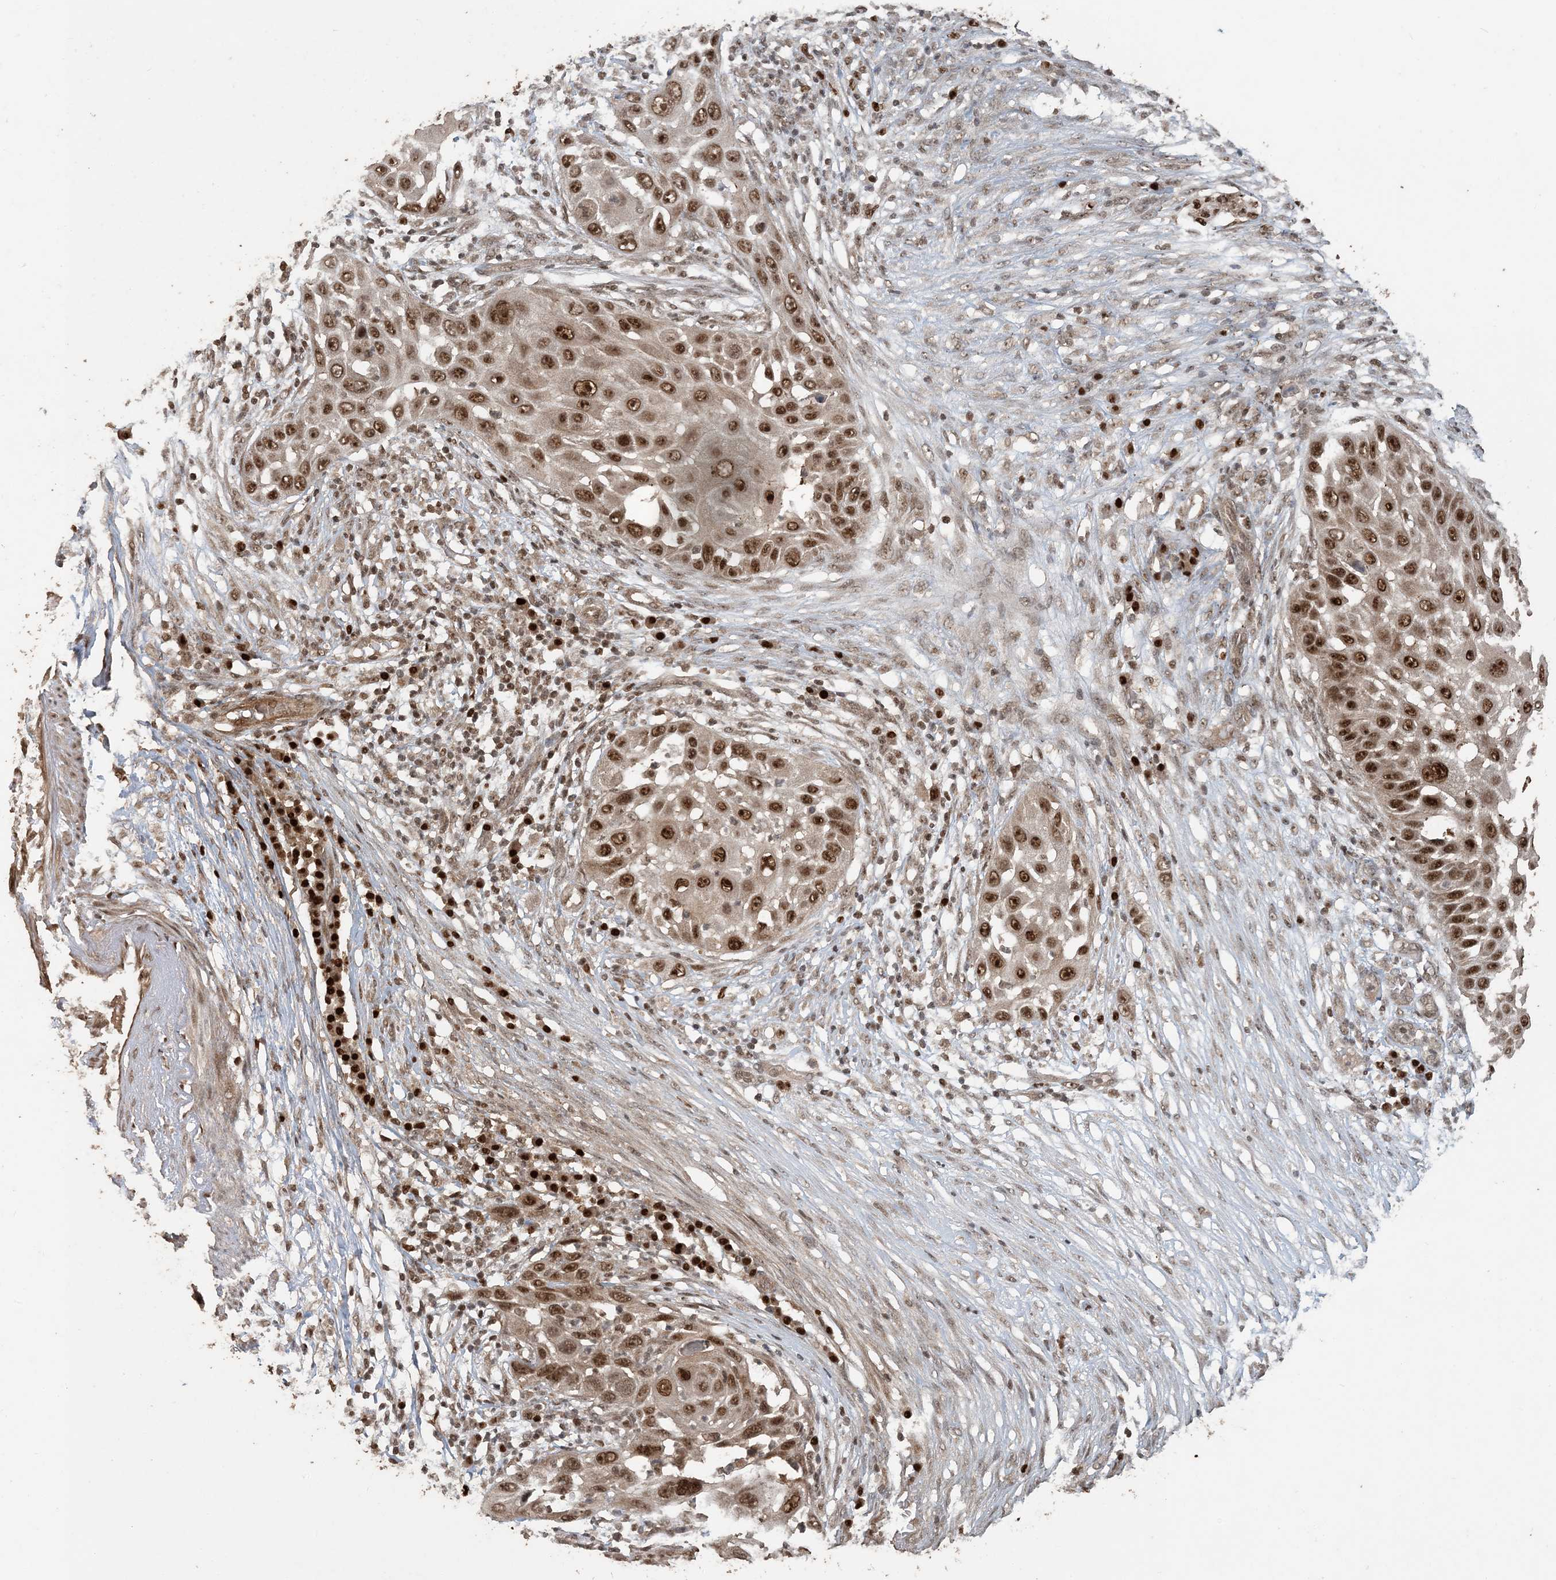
{"staining": {"intensity": "strong", "quantity": ">75%", "location": "nuclear"}, "tissue": "skin cancer", "cell_type": "Tumor cells", "image_type": "cancer", "snomed": [{"axis": "morphology", "description": "Squamous cell carcinoma, NOS"}, {"axis": "topography", "description": "Skin"}], "caption": "Protein analysis of squamous cell carcinoma (skin) tissue shows strong nuclear positivity in approximately >75% of tumor cells.", "gene": "ATP13A2", "patient": {"sex": "female", "age": 44}}